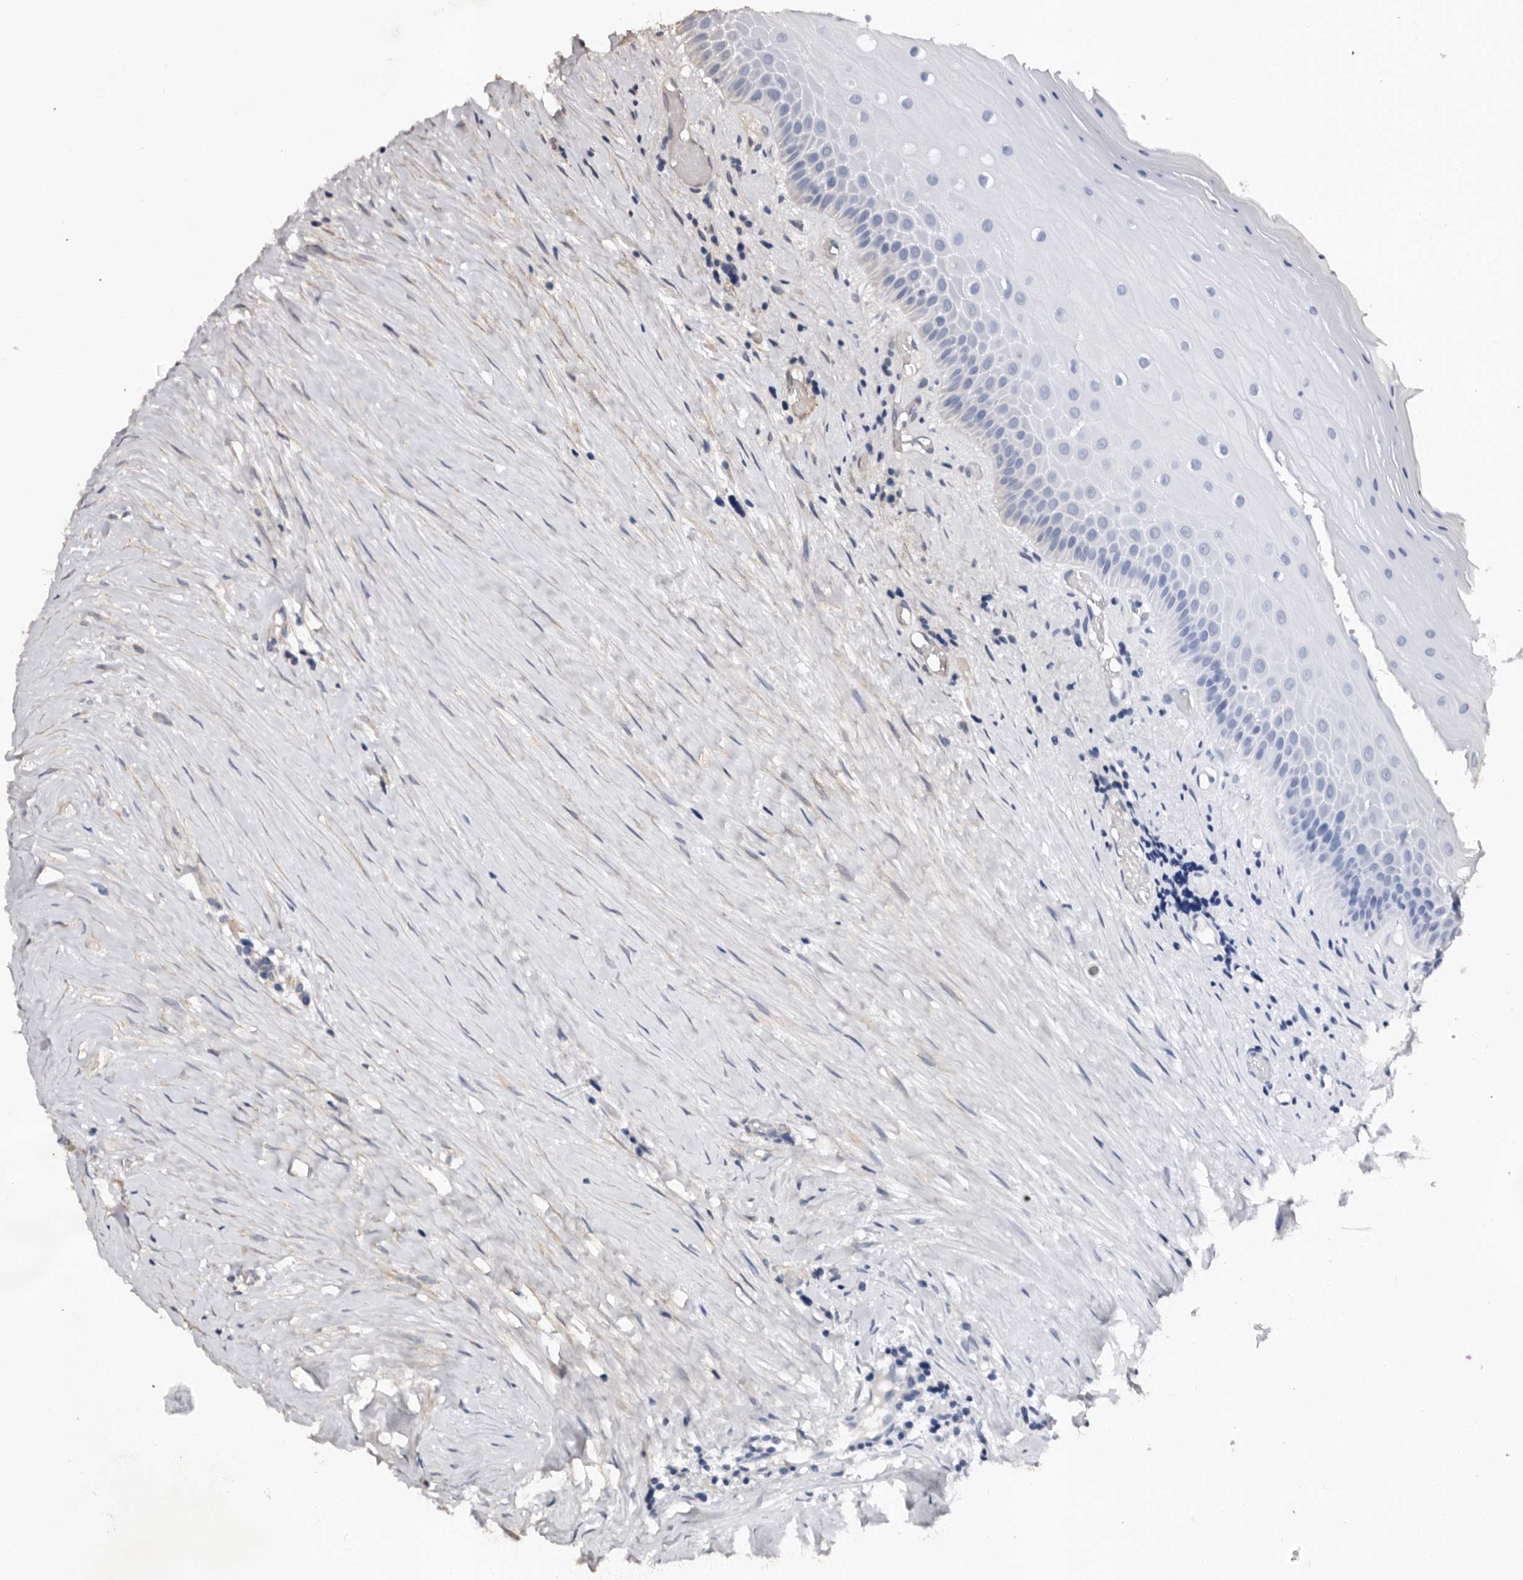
{"staining": {"intensity": "moderate", "quantity": "25%-75%", "location": "cytoplasmic/membranous"}, "tissue": "oral mucosa", "cell_type": "Squamous epithelial cells", "image_type": "normal", "snomed": [{"axis": "morphology", "description": "Normal tissue, NOS"}, {"axis": "topography", "description": "Skeletal muscle"}, {"axis": "topography", "description": "Oral tissue"}, {"axis": "topography", "description": "Peripheral nerve tissue"}], "caption": "Protein expression by IHC displays moderate cytoplasmic/membranous positivity in approximately 25%-75% of squamous epithelial cells in benign oral mucosa.", "gene": "ADCK5", "patient": {"sex": "female", "age": 84}}